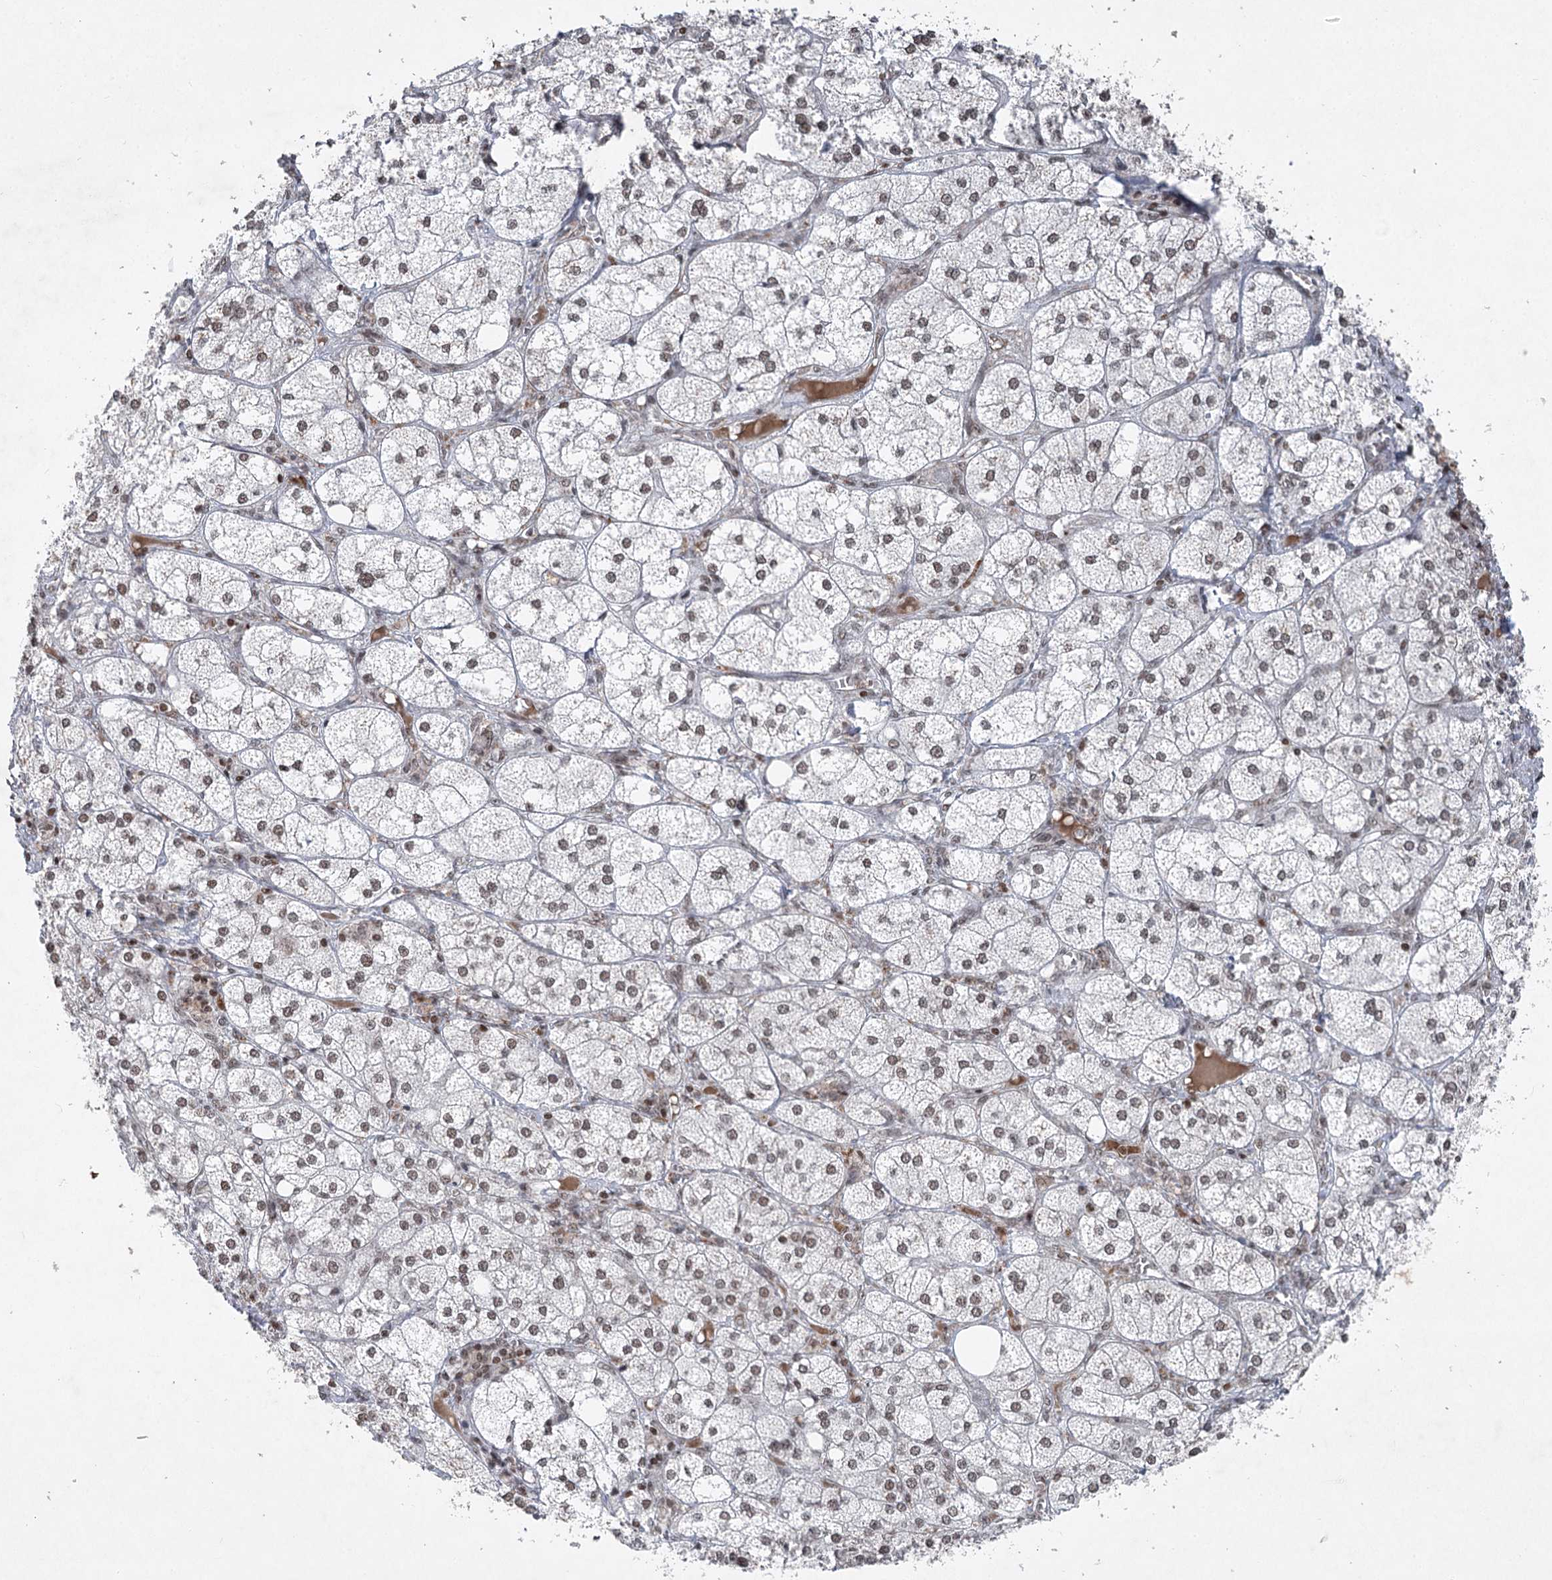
{"staining": {"intensity": "strong", "quantity": "25%-75%", "location": "nuclear"}, "tissue": "adrenal gland", "cell_type": "Glandular cells", "image_type": "normal", "snomed": [{"axis": "morphology", "description": "Normal tissue, NOS"}, {"axis": "topography", "description": "Adrenal gland"}], "caption": "Protein expression analysis of benign adrenal gland demonstrates strong nuclear expression in approximately 25%-75% of glandular cells. The staining is performed using DAB (3,3'-diaminobenzidine) brown chromogen to label protein expression. The nuclei are counter-stained blue using hematoxylin.", "gene": "CGGBP1", "patient": {"sex": "female", "age": 61}}